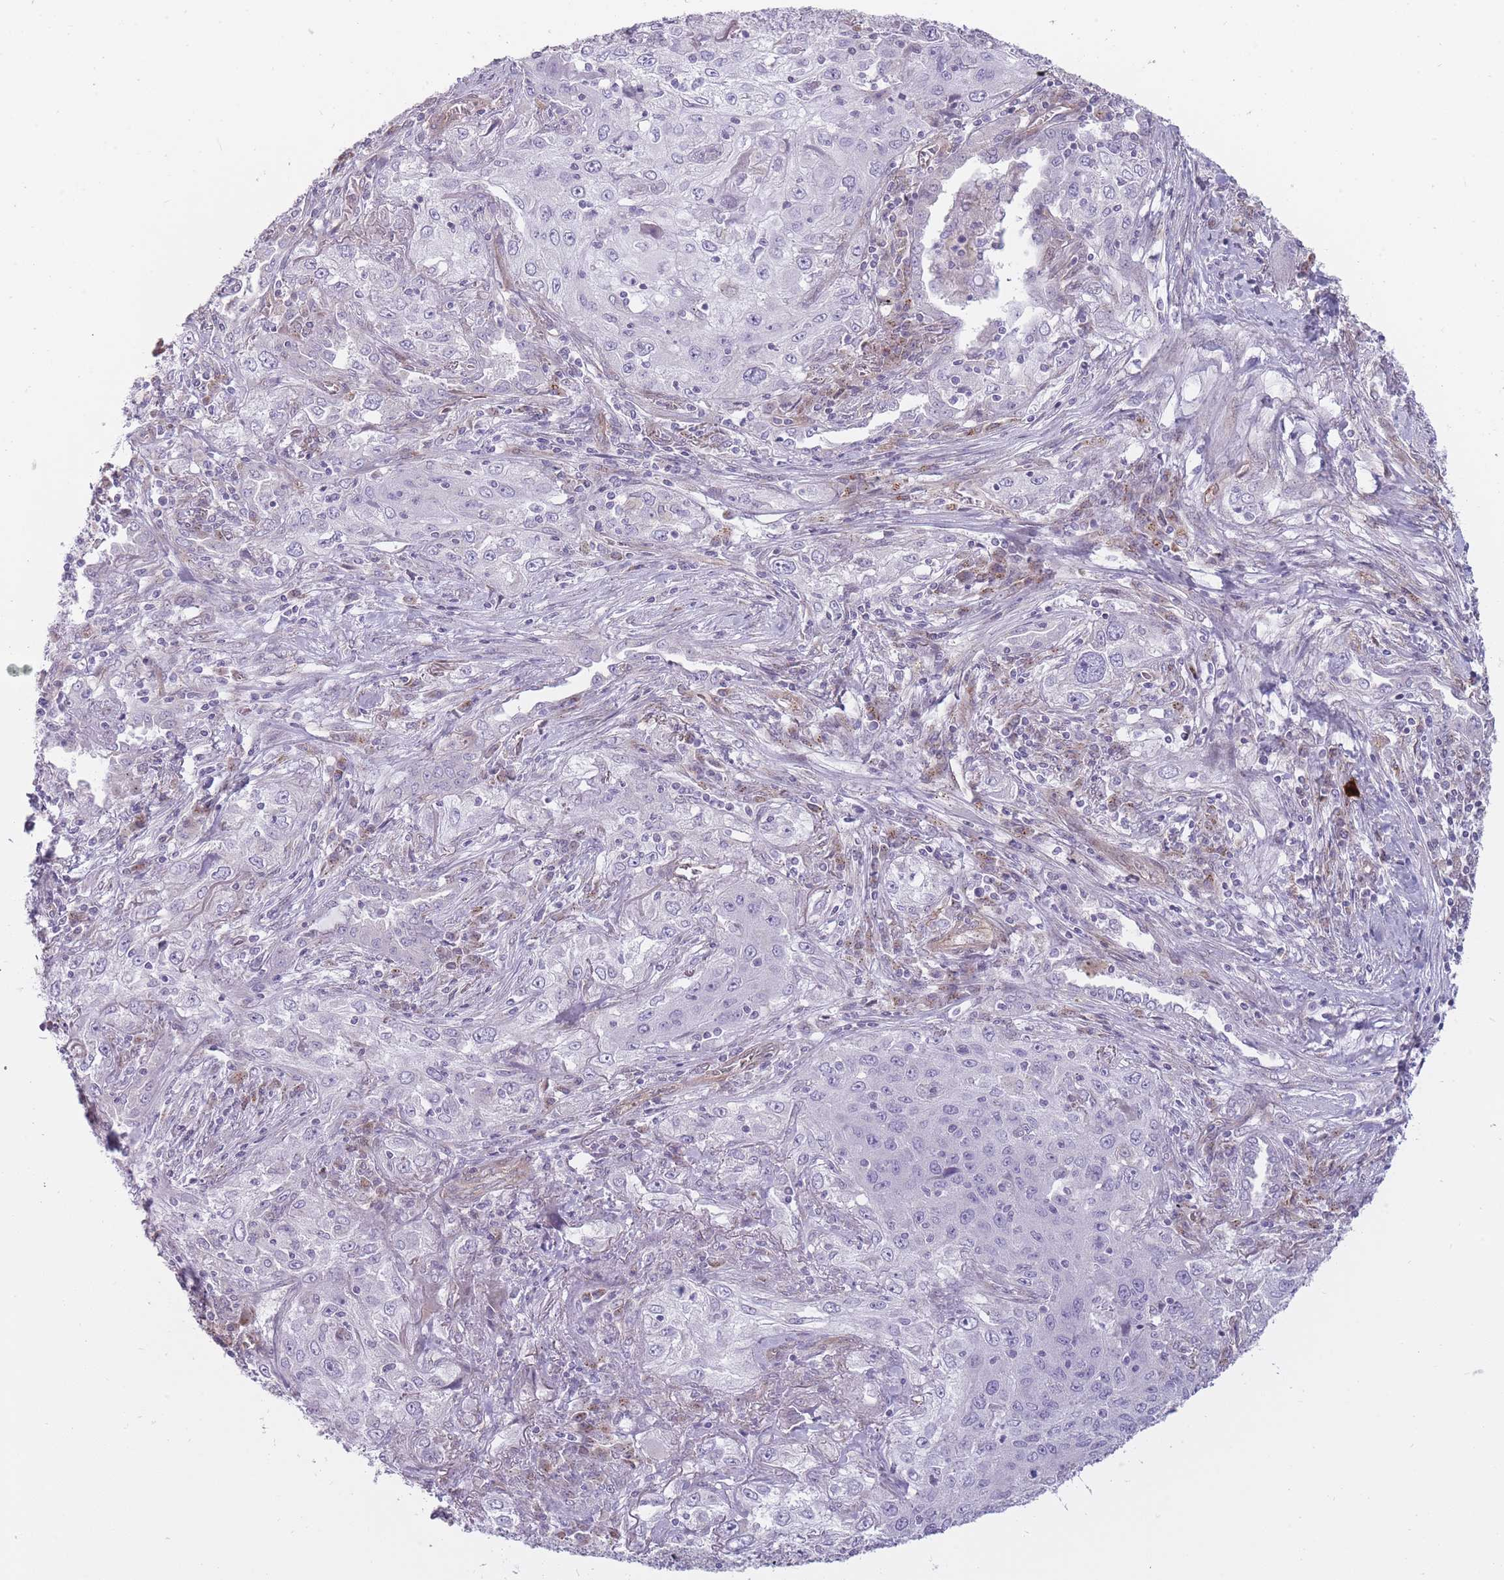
{"staining": {"intensity": "negative", "quantity": "none", "location": "none"}, "tissue": "lung cancer", "cell_type": "Tumor cells", "image_type": "cancer", "snomed": [{"axis": "morphology", "description": "Squamous cell carcinoma, NOS"}, {"axis": "topography", "description": "Lung"}], "caption": "Immunohistochemical staining of human squamous cell carcinoma (lung) shows no significant positivity in tumor cells.", "gene": "PGRMC2", "patient": {"sex": "female", "age": 69}}